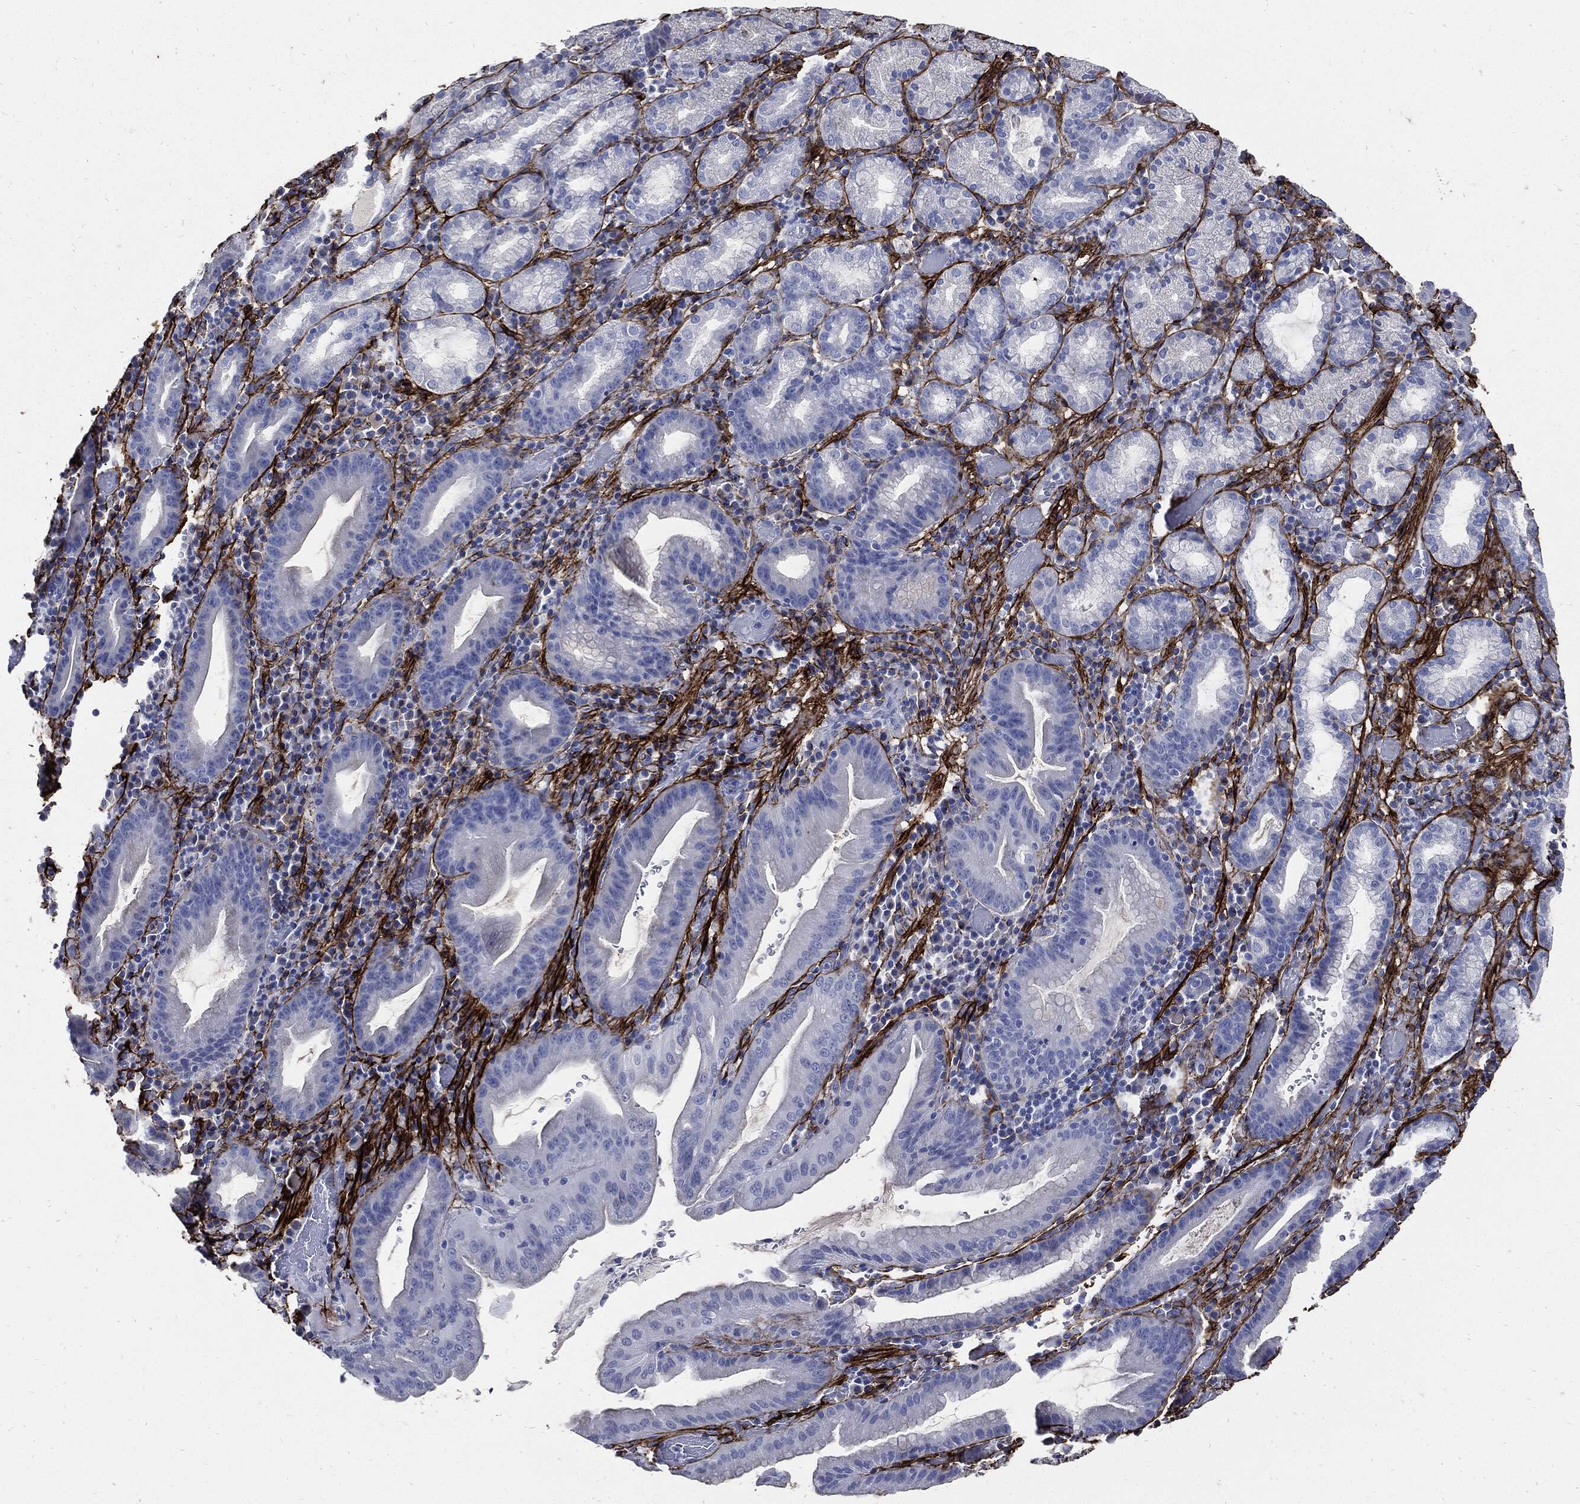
{"staining": {"intensity": "negative", "quantity": "none", "location": "none"}, "tissue": "stomach cancer", "cell_type": "Tumor cells", "image_type": "cancer", "snomed": [{"axis": "morphology", "description": "Adenocarcinoma, NOS"}, {"axis": "topography", "description": "Stomach"}], "caption": "Protein analysis of stomach cancer shows no significant expression in tumor cells. (Stains: DAB IHC with hematoxylin counter stain, Microscopy: brightfield microscopy at high magnification).", "gene": "FBN1", "patient": {"sex": "male", "age": 79}}